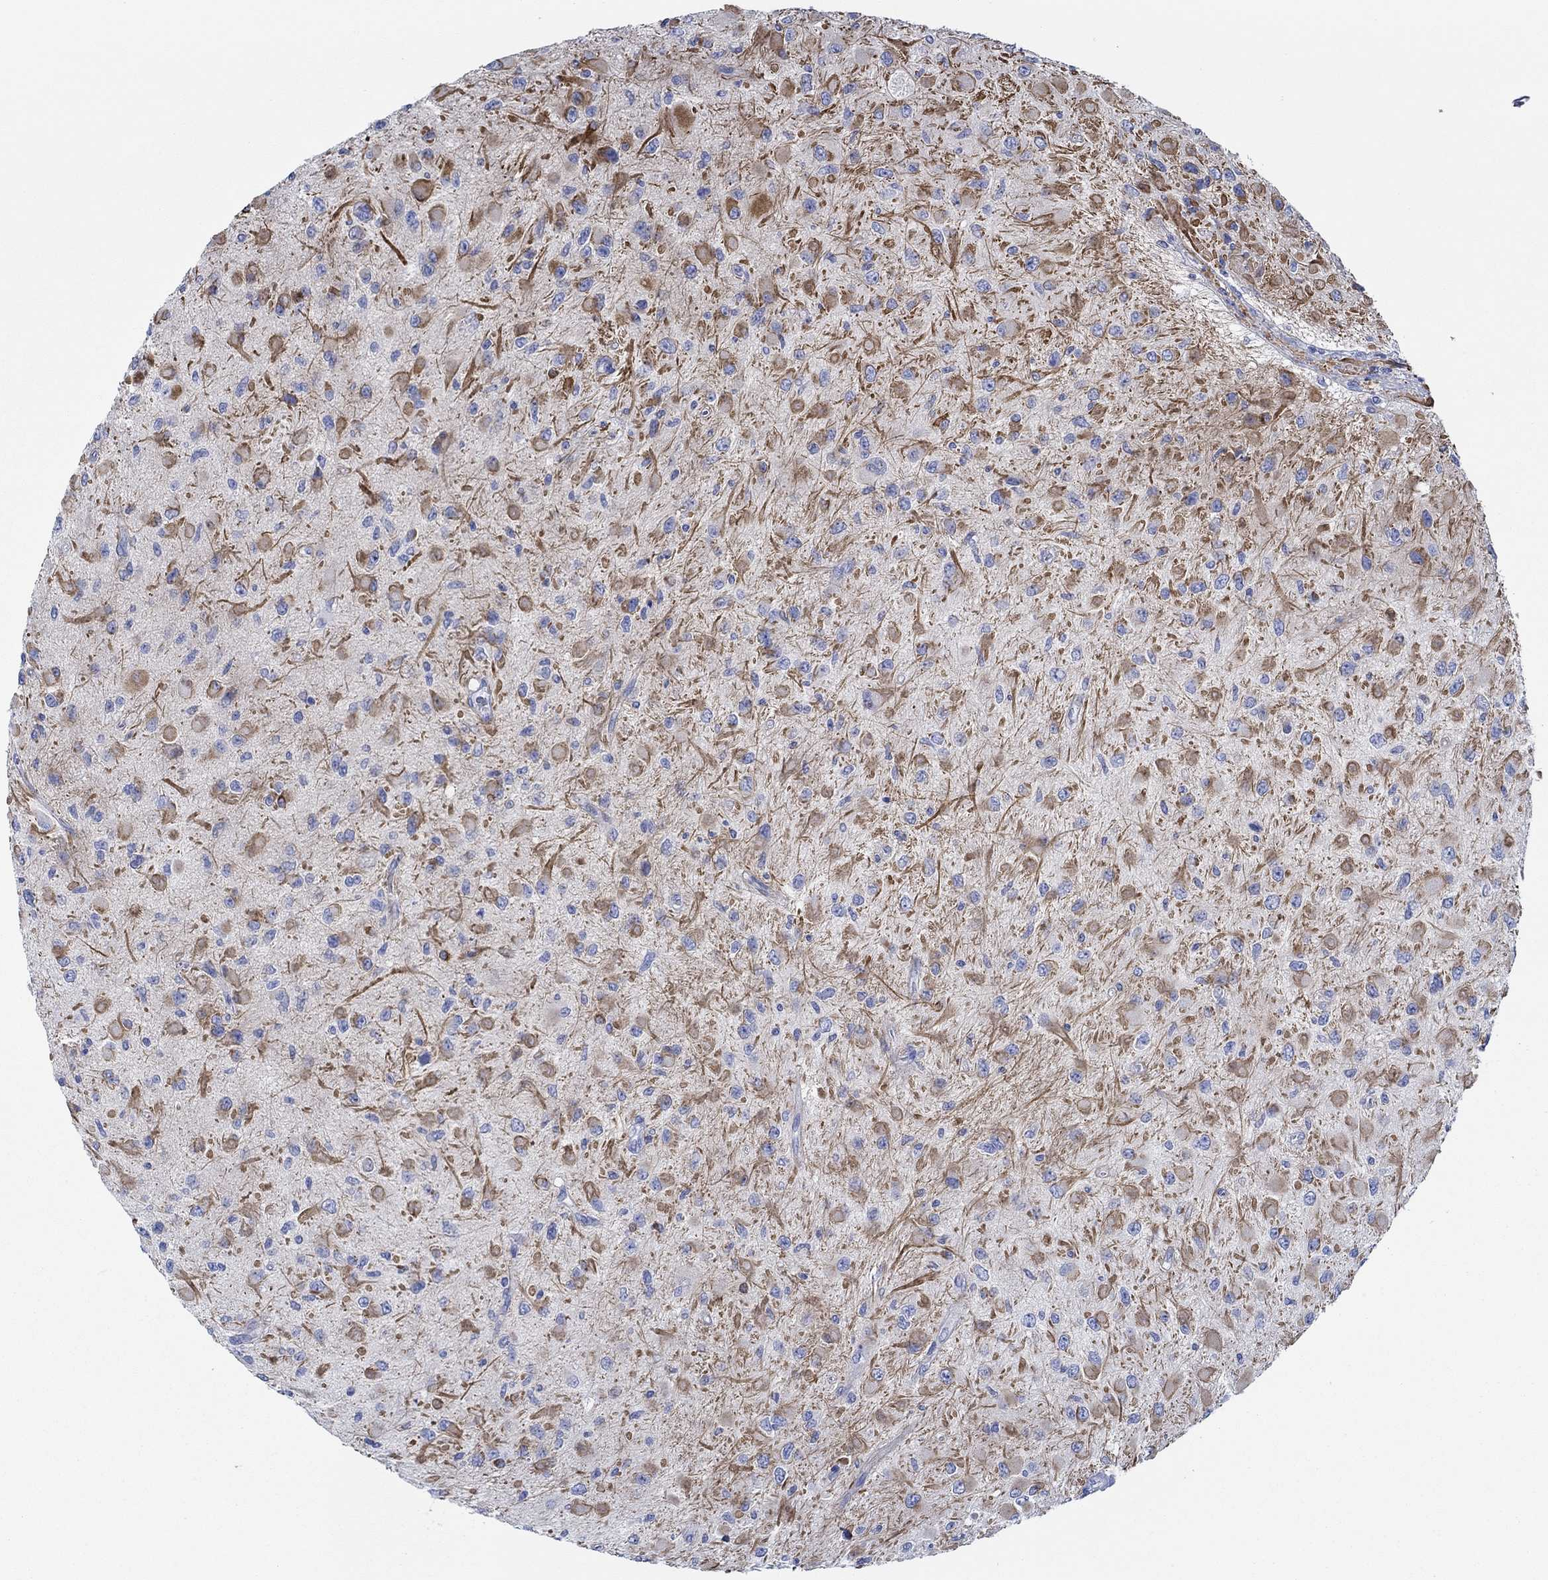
{"staining": {"intensity": "strong", "quantity": "25%-75%", "location": "cytoplasmic/membranous"}, "tissue": "glioma", "cell_type": "Tumor cells", "image_type": "cancer", "snomed": [{"axis": "morphology", "description": "Glioma, malignant, High grade"}, {"axis": "topography", "description": "Cerebral cortex"}], "caption": "Immunohistochemistry (IHC) histopathology image of neoplastic tissue: malignant high-grade glioma stained using IHC exhibits high levels of strong protein expression localized specifically in the cytoplasmic/membranous of tumor cells, appearing as a cytoplasmic/membranous brown color.", "gene": "IGFBP6", "patient": {"sex": "male", "age": 35}}